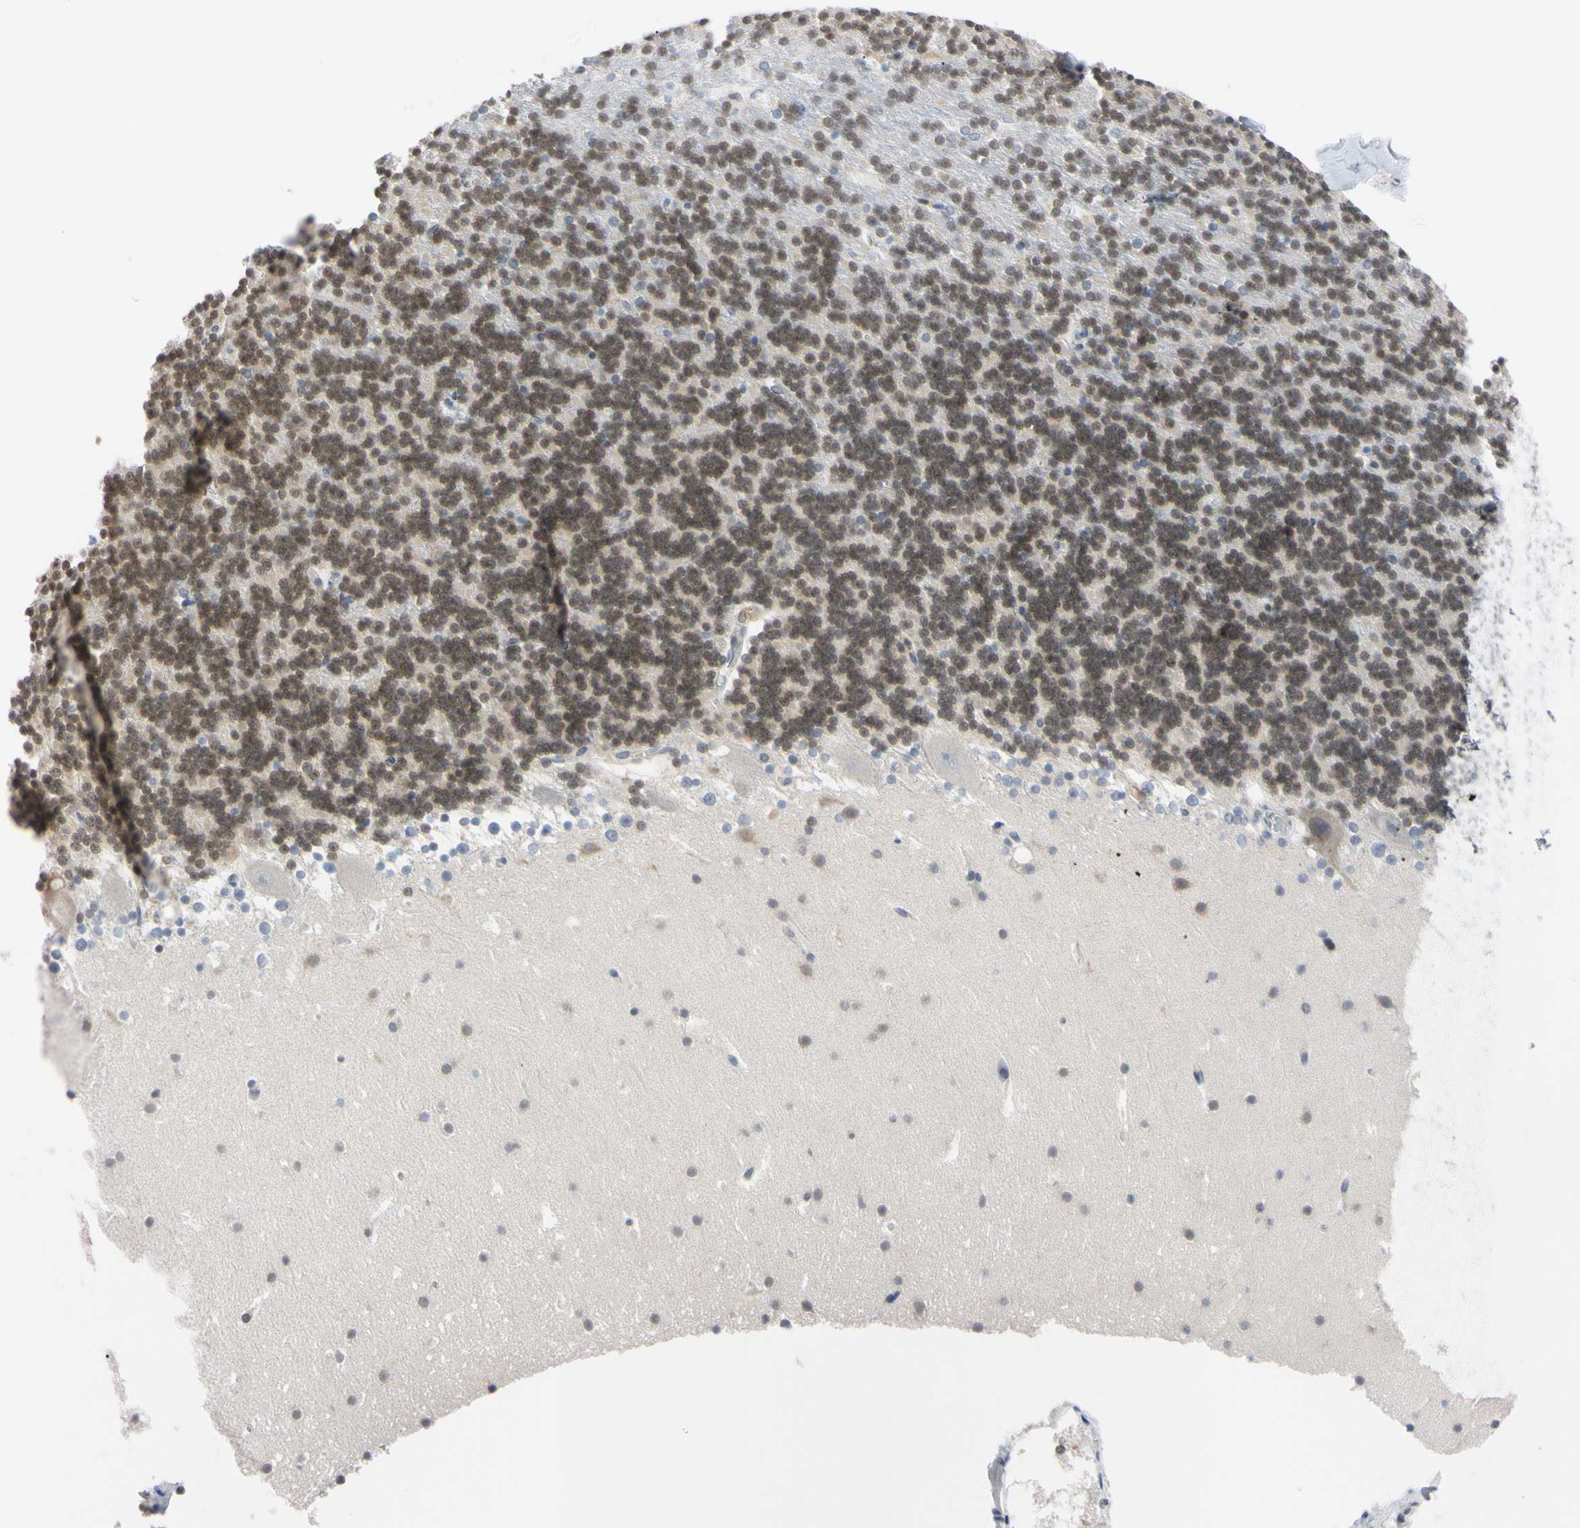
{"staining": {"intensity": "weak", "quantity": ">75%", "location": "nuclear"}, "tissue": "cerebellum", "cell_type": "Cells in granular layer", "image_type": "normal", "snomed": [{"axis": "morphology", "description": "Normal tissue, NOS"}, {"axis": "topography", "description": "Cerebellum"}], "caption": "A brown stain shows weak nuclear expression of a protein in cells in granular layer of benign cerebellum.", "gene": "UBE2I", "patient": {"sex": "male", "age": 45}}